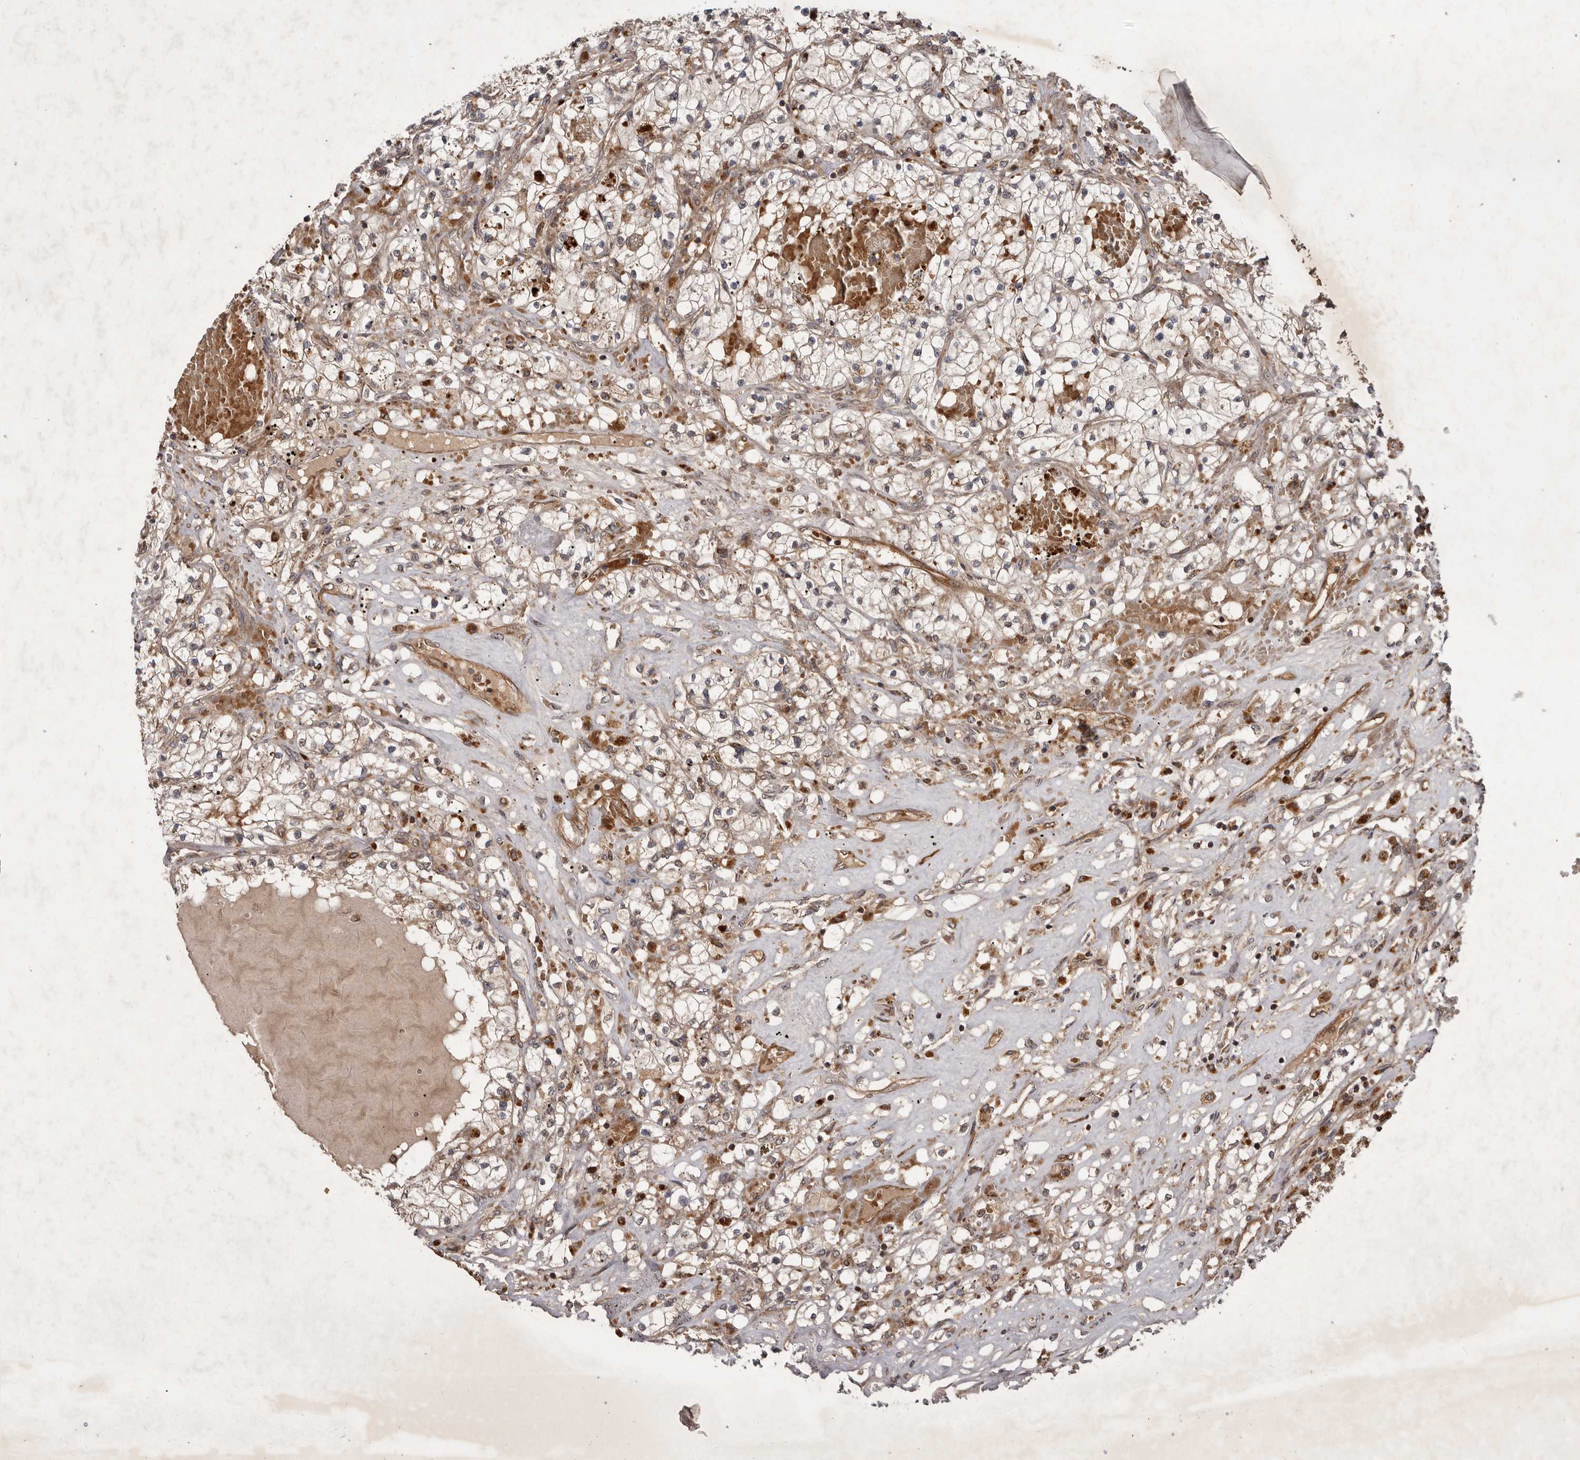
{"staining": {"intensity": "weak", "quantity": "<25%", "location": "cytoplasmic/membranous"}, "tissue": "renal cancer", "cell_type": "Tumor cells", "image_type": "cancer", "snomed": [{"axis": "morphology", "description": "Normal tissue, NOS"}, {"axis": "morphology", "description": "Adenocarcinoma, NOS"}, {"axis": "topography", "description": "Kidney"}], "caption": "Tumor cells show no significant positivity in renal cancer (adenocarcinoma).", "gene": "STK36", "patient": {"sex": "male", "age": 68}}